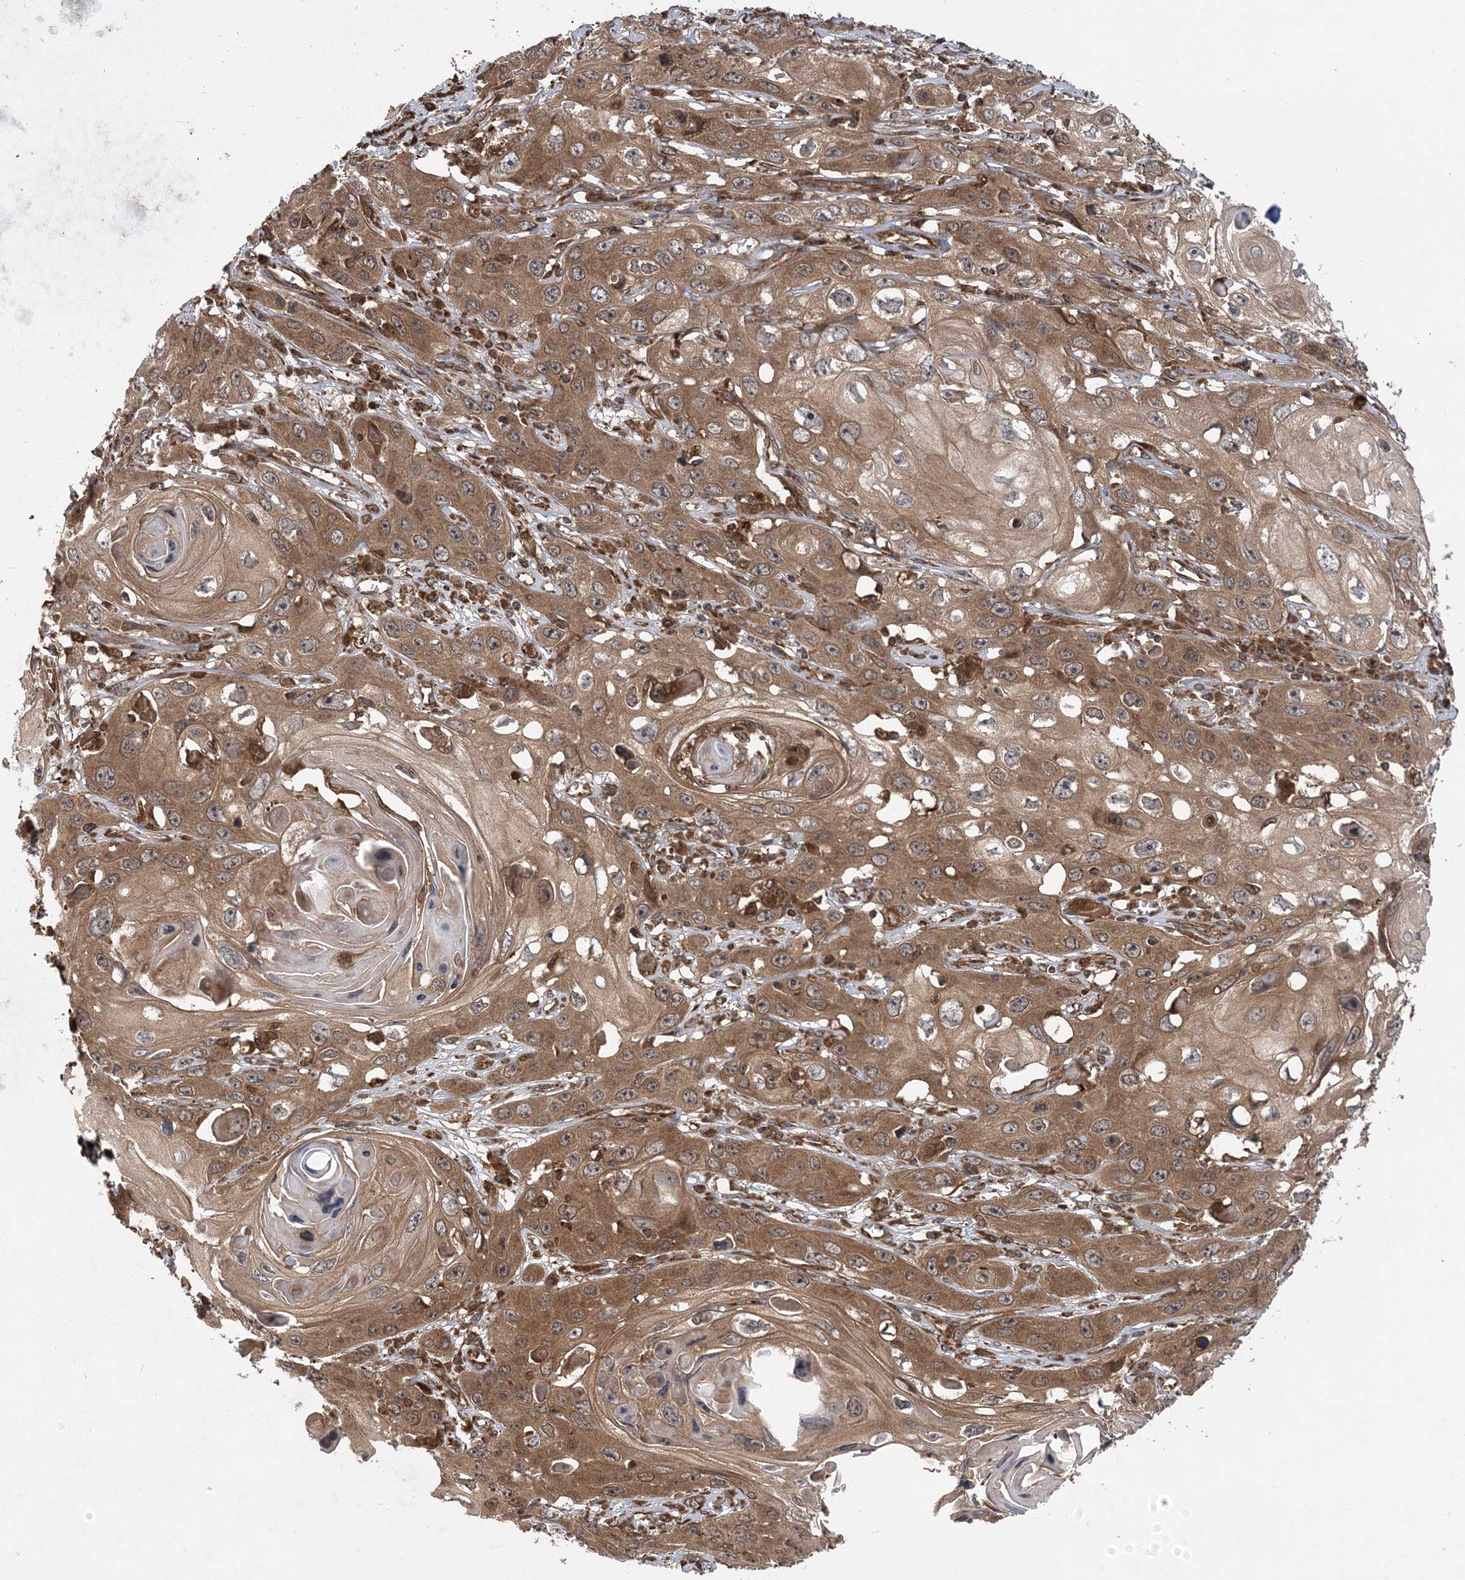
{"staining": {"intensity": "moderate", "quantity": ">75%", "location": "cytoplasmic/membranous"}, "tissue": "skin cancer", "cell_type": "Tumor cells", "image_type": "cancer", "snomed": [{"axis": "morphology", "description": "Squamous cell carcinoma, NOS"}, {"axis": "topography", "description": "Skin"}], "caption": "An image of human squamous cell carcinoma (skin) stained for a protein demonstrates moderate cytoplasmic/membranous brown staining in tumor cells.", "gene": "ATG3", "patient": {"sex": "male", "age": 55}}